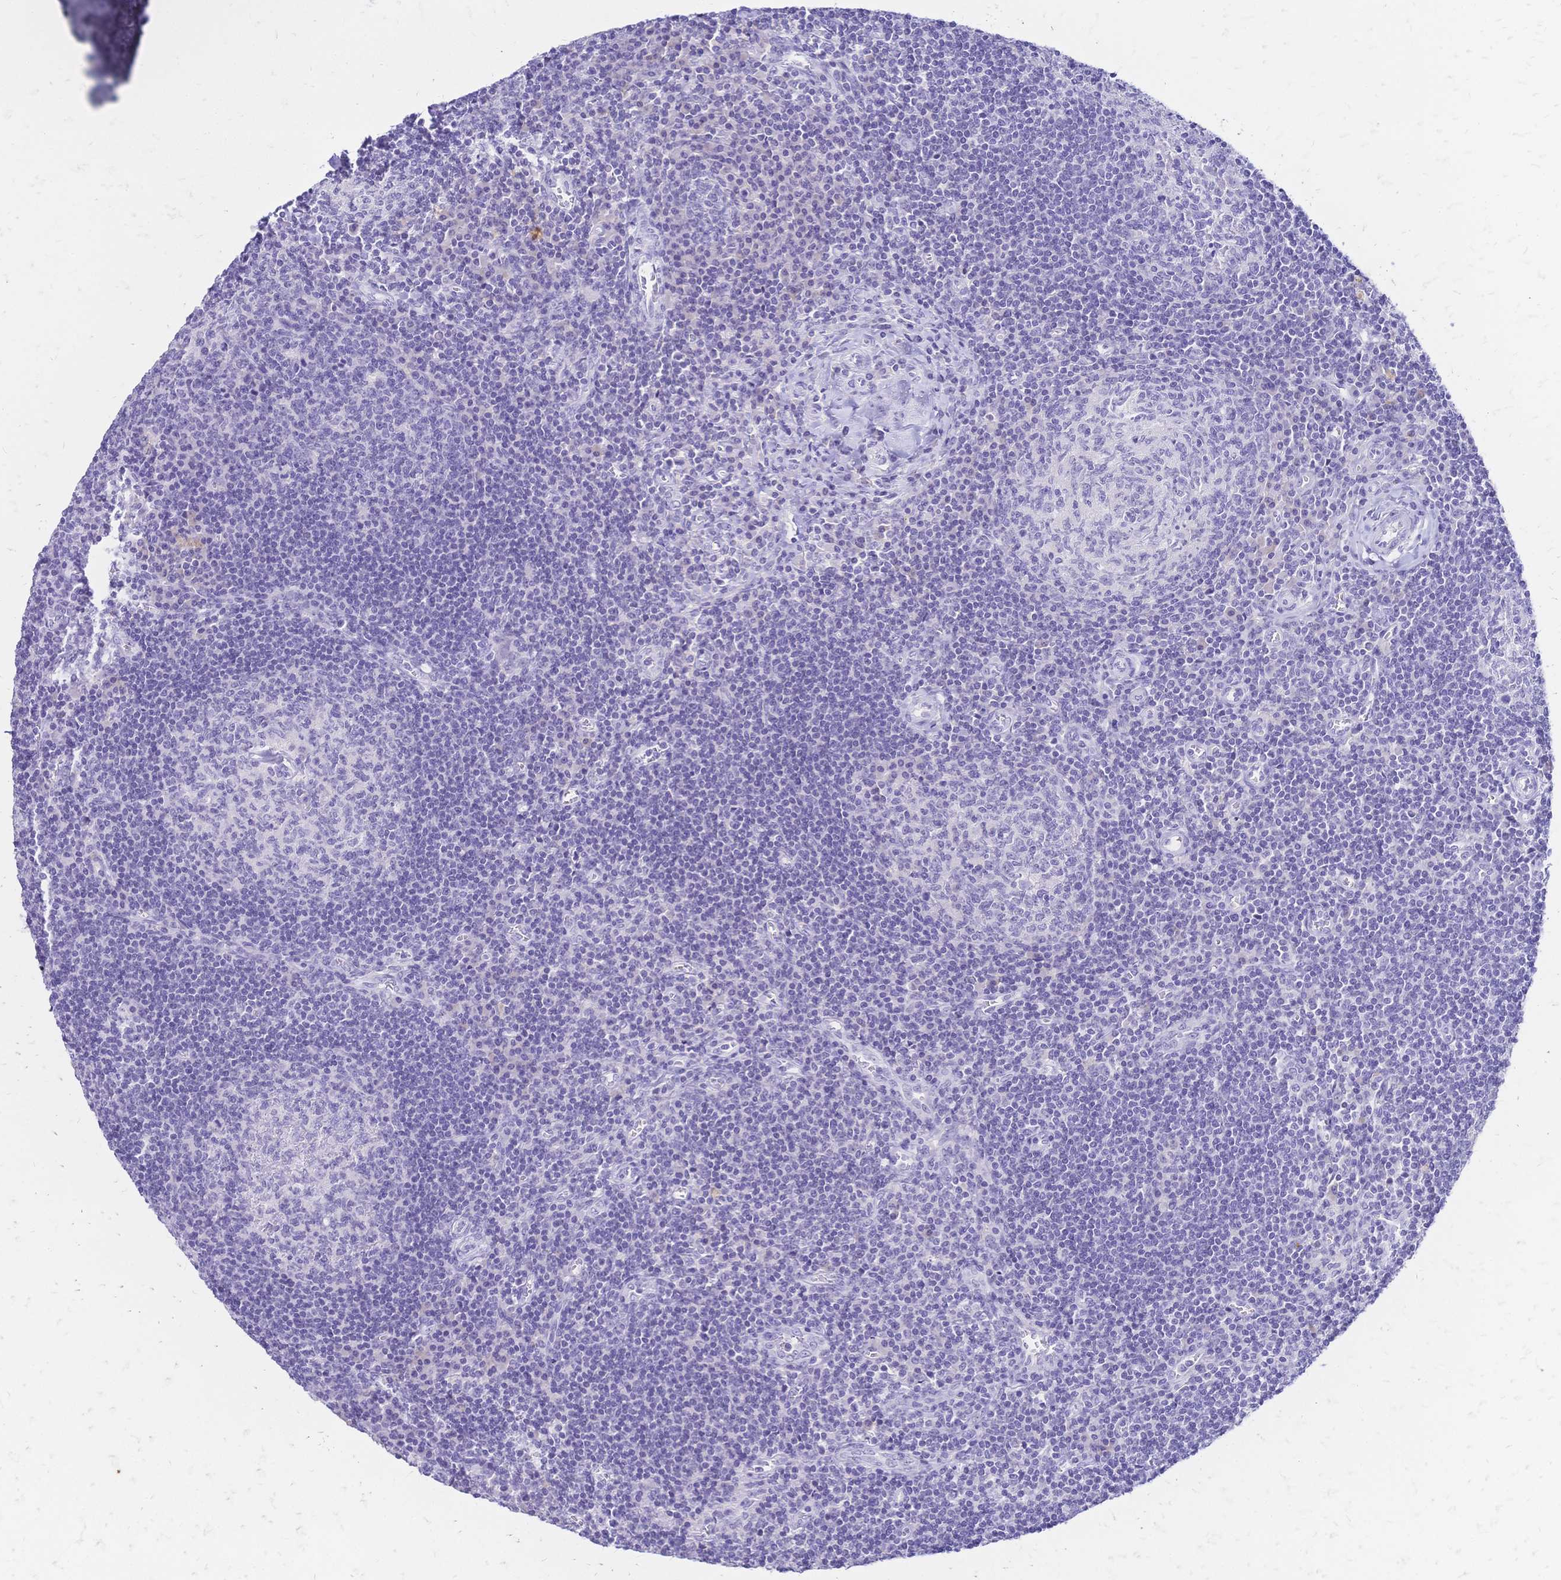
{"staining": {"intensity": "negative", "quantity": "none", "location": "none"}, "tissue": "lymph node", "cell_type": "Germinal center cells", "image_type": "normal", "snomed": [{"axis": "morphology", "description": "Normal tissue, NOS"}, {"axis": "topography", "description": "Lymph node"}], "caption": "IHC of normal human lymph node demonstrates no positivity in germinal center cells.", "gene": "FA2H", "patient": {"sex": "male", "age": 67}}